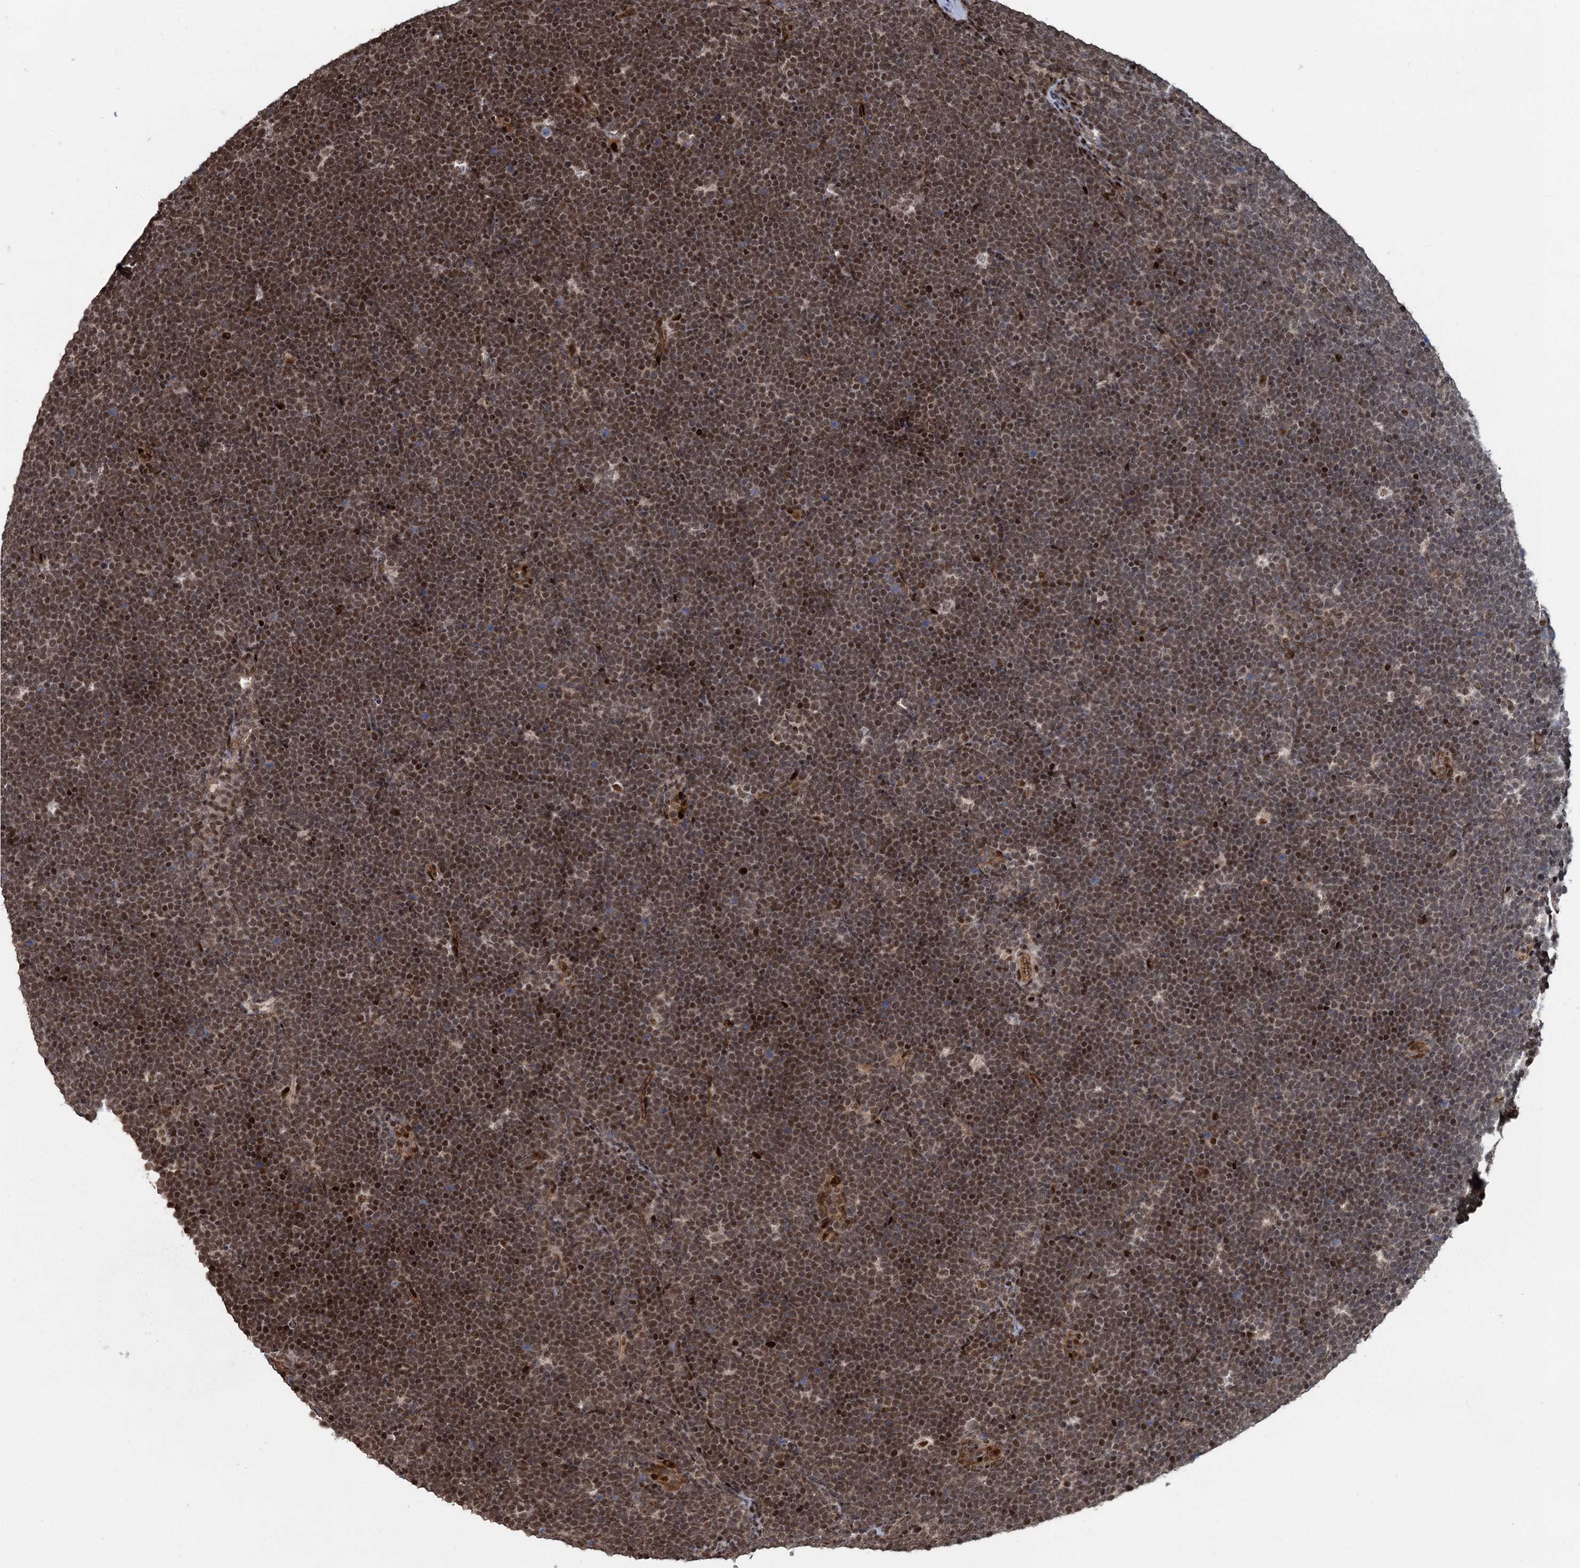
{"staining": {"intensity": "moderate", "quantity": ">75%", "location": "nuclear"}, "tissue": "lymphoma", "cell_type": "Tumor cells", "image_type": "cancer", "snomed": [{"axis": "morphology", "description": "Malignant lymphoma, non-Hodgkin's type, High grade"}, {"axis": "topography", "description": "Lymph node"}], "caption": "Tumor cells reveal moderate nuclear expression in approximately >75% of cells in malignant lymphoma, non-Hodgkin's type (high-grade).", "gene": "ANKRD49", "patient": {"sex": "male", "age": 13}}